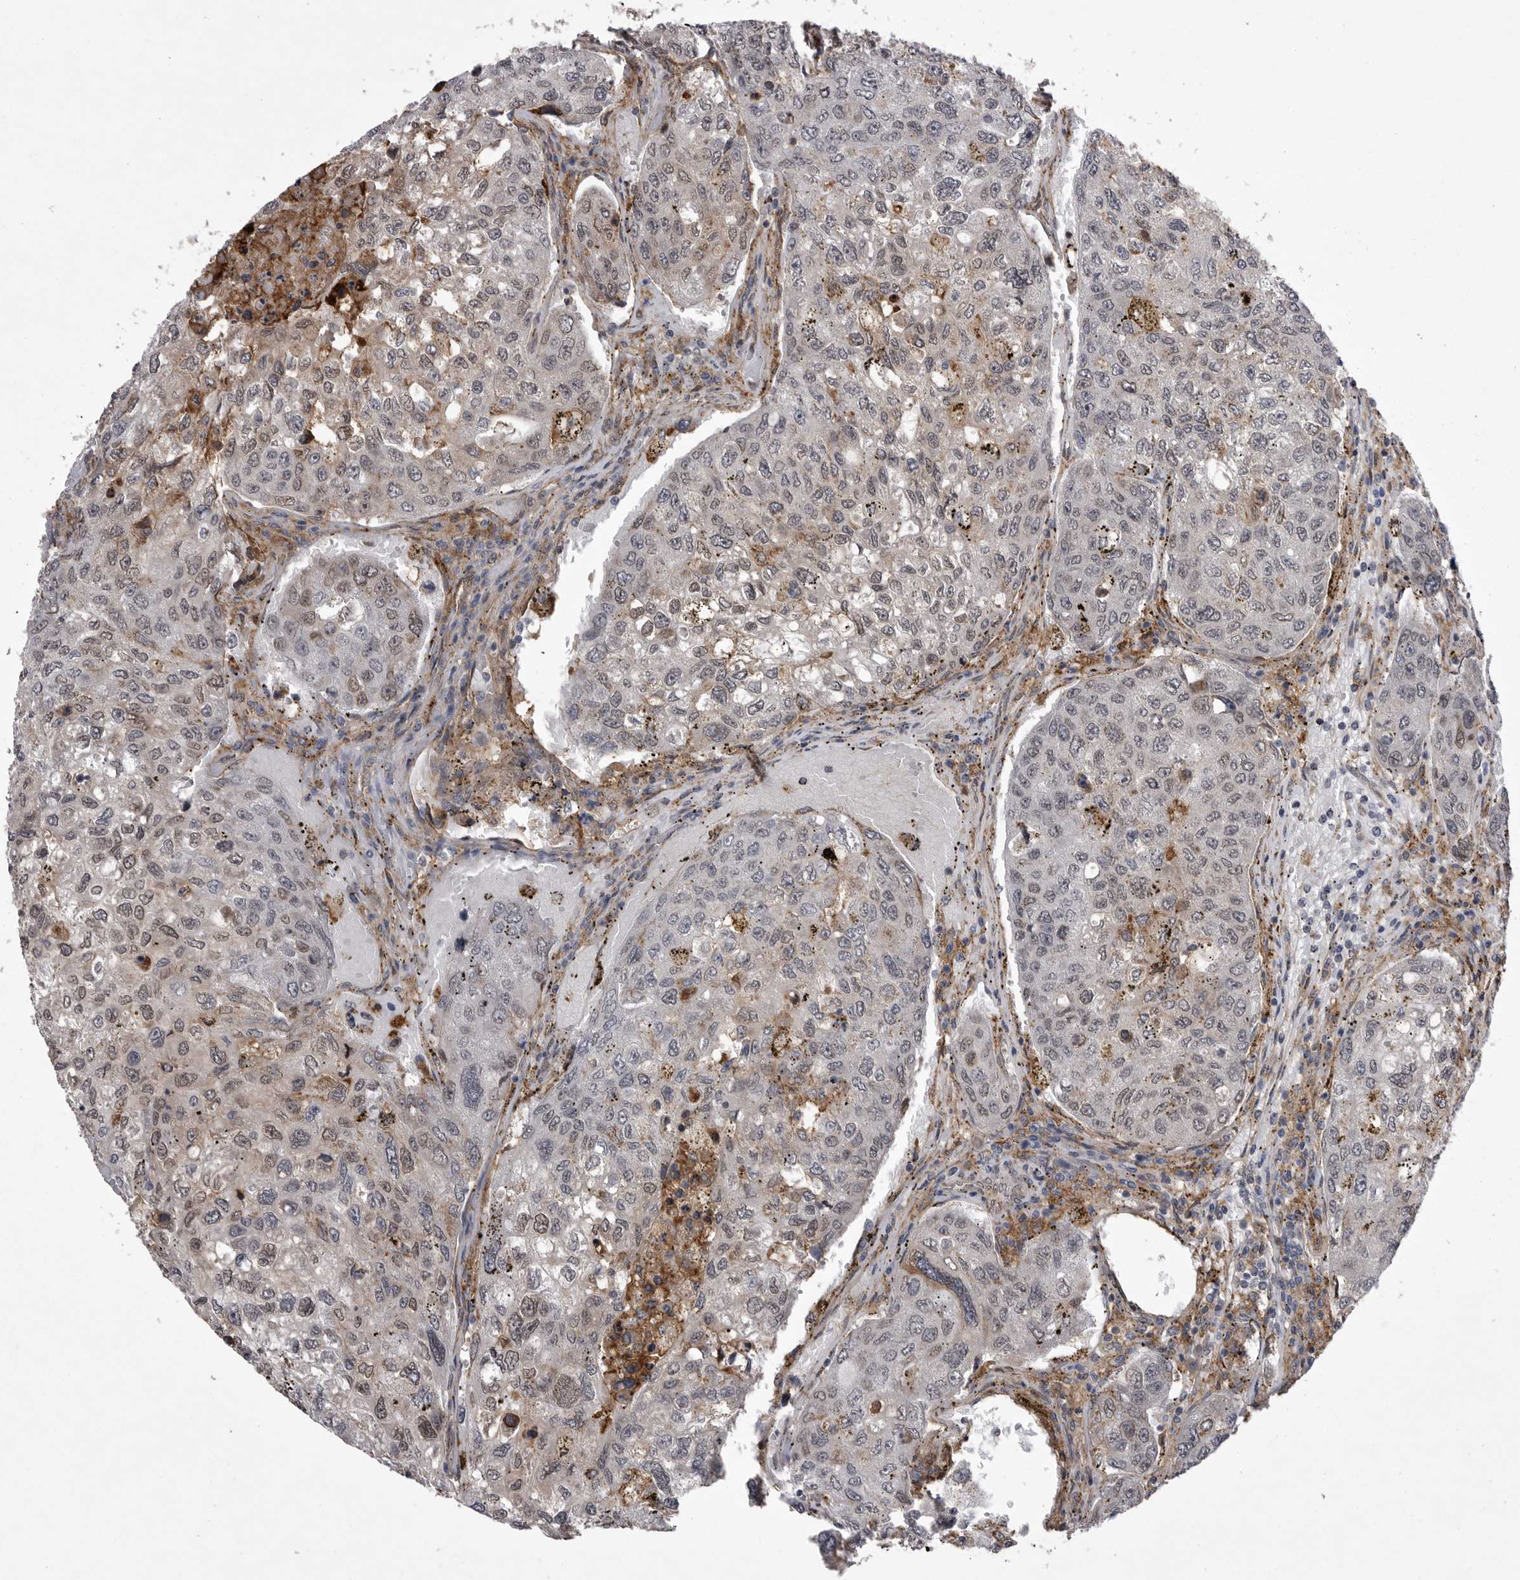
{"staining": {"intensity": "weak", "quantity": "25%-75%", "location": "cytoplasmic/membranous,nuclear"}, "tissue": "urothelial cancer", "cell_type": "Tumor cells", "image_type": "cancer", "snomed": [{"axis": "morphology", "description": "Urothelial carcinoma, High grade"}, {"axis": "topography", "description": "Lymph node"}, {"axis": "topography", "description": "Urinary bladder"}], "caption": "Protein staining exhibits weak cytoplasmic/membranous and nuclear expression in approximately 25%-75% of tumor cells in urothelial cancer.", "gene": "ABL1", "patient": {"sex": "male", "age": 51}}